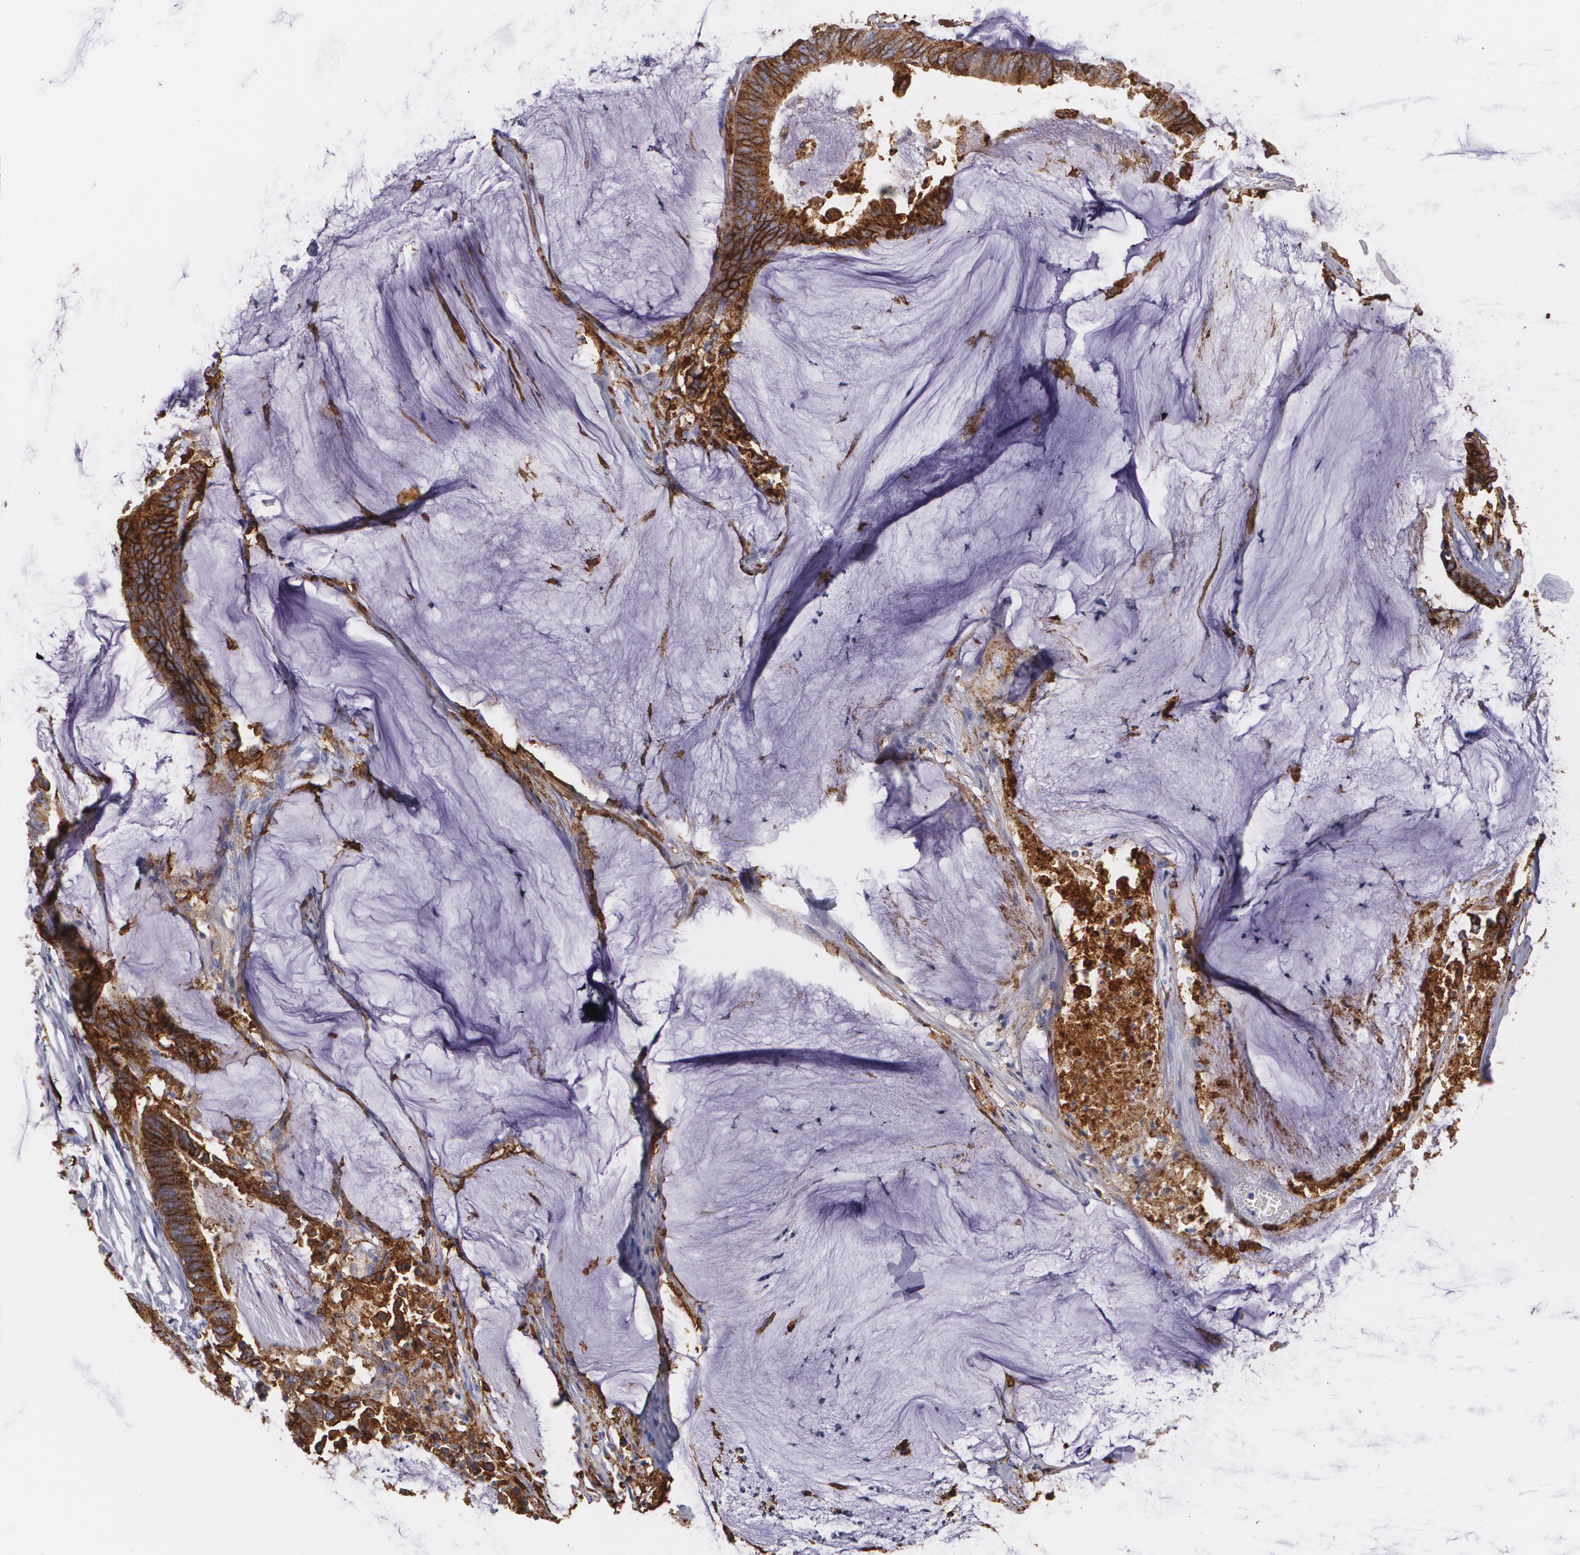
{"staining": {"intensity": "moderate", "quantity": ">75%", "location": "cytoplasmic/membranous"}, "tissue": "colorectal cancer", "cell_type": "Tumor cells", "image_type": "cancer", "snomed": [{"axis": "morphology", "description": "Adenocarcinoma, NOS"}, {"axis": "topography", "description": "Rectum"}], "caption": "DAB immunohistochemical staining of human colorectal cancer (adenocarcinoma) exhibits moderate cytoplasmic/membranous protein positivity in approximately >75% of tumor cells.", "gene": "HLA-DRA", "patient": {"sex": "female", "age": 66}}